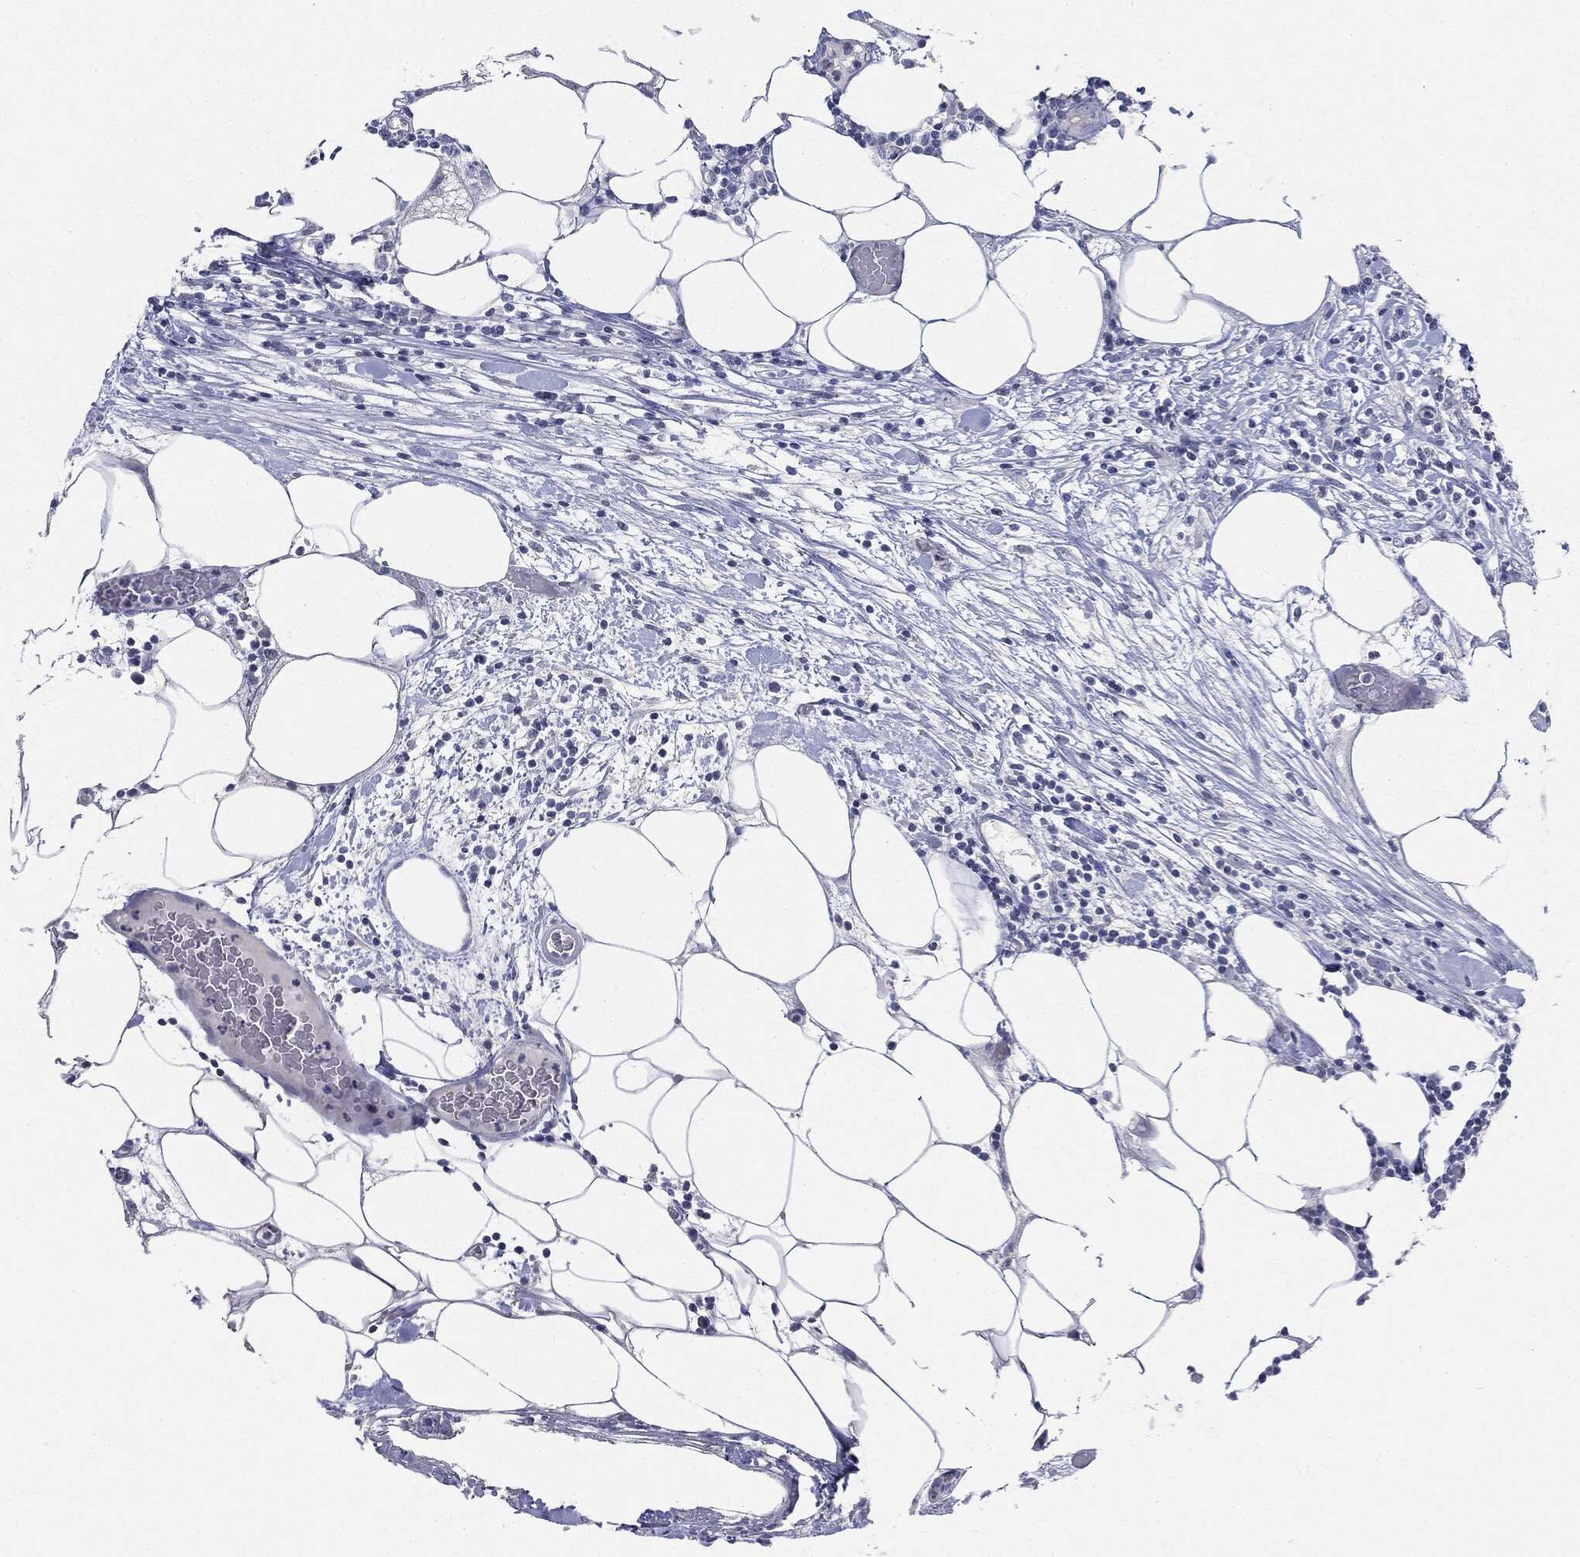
{"staining": {"intensity": "negative", "quantity": "none", "location": "none"}, "tissue": "lymphoma", "cell_type": "Tumor cells", "image_type": "cancer", "snomed": [{"axis": "morphology", "description": "Malignant lymphoma, non-Hodgkin's type, High grade"}, {"axis": "topography", "description": "Lymph node"}], "caption": "This is an IHC image of lymphoma. There is no staining in tumor cells.", "gene": "CGB1", "patient": {"sex": "female", "age": 84}}